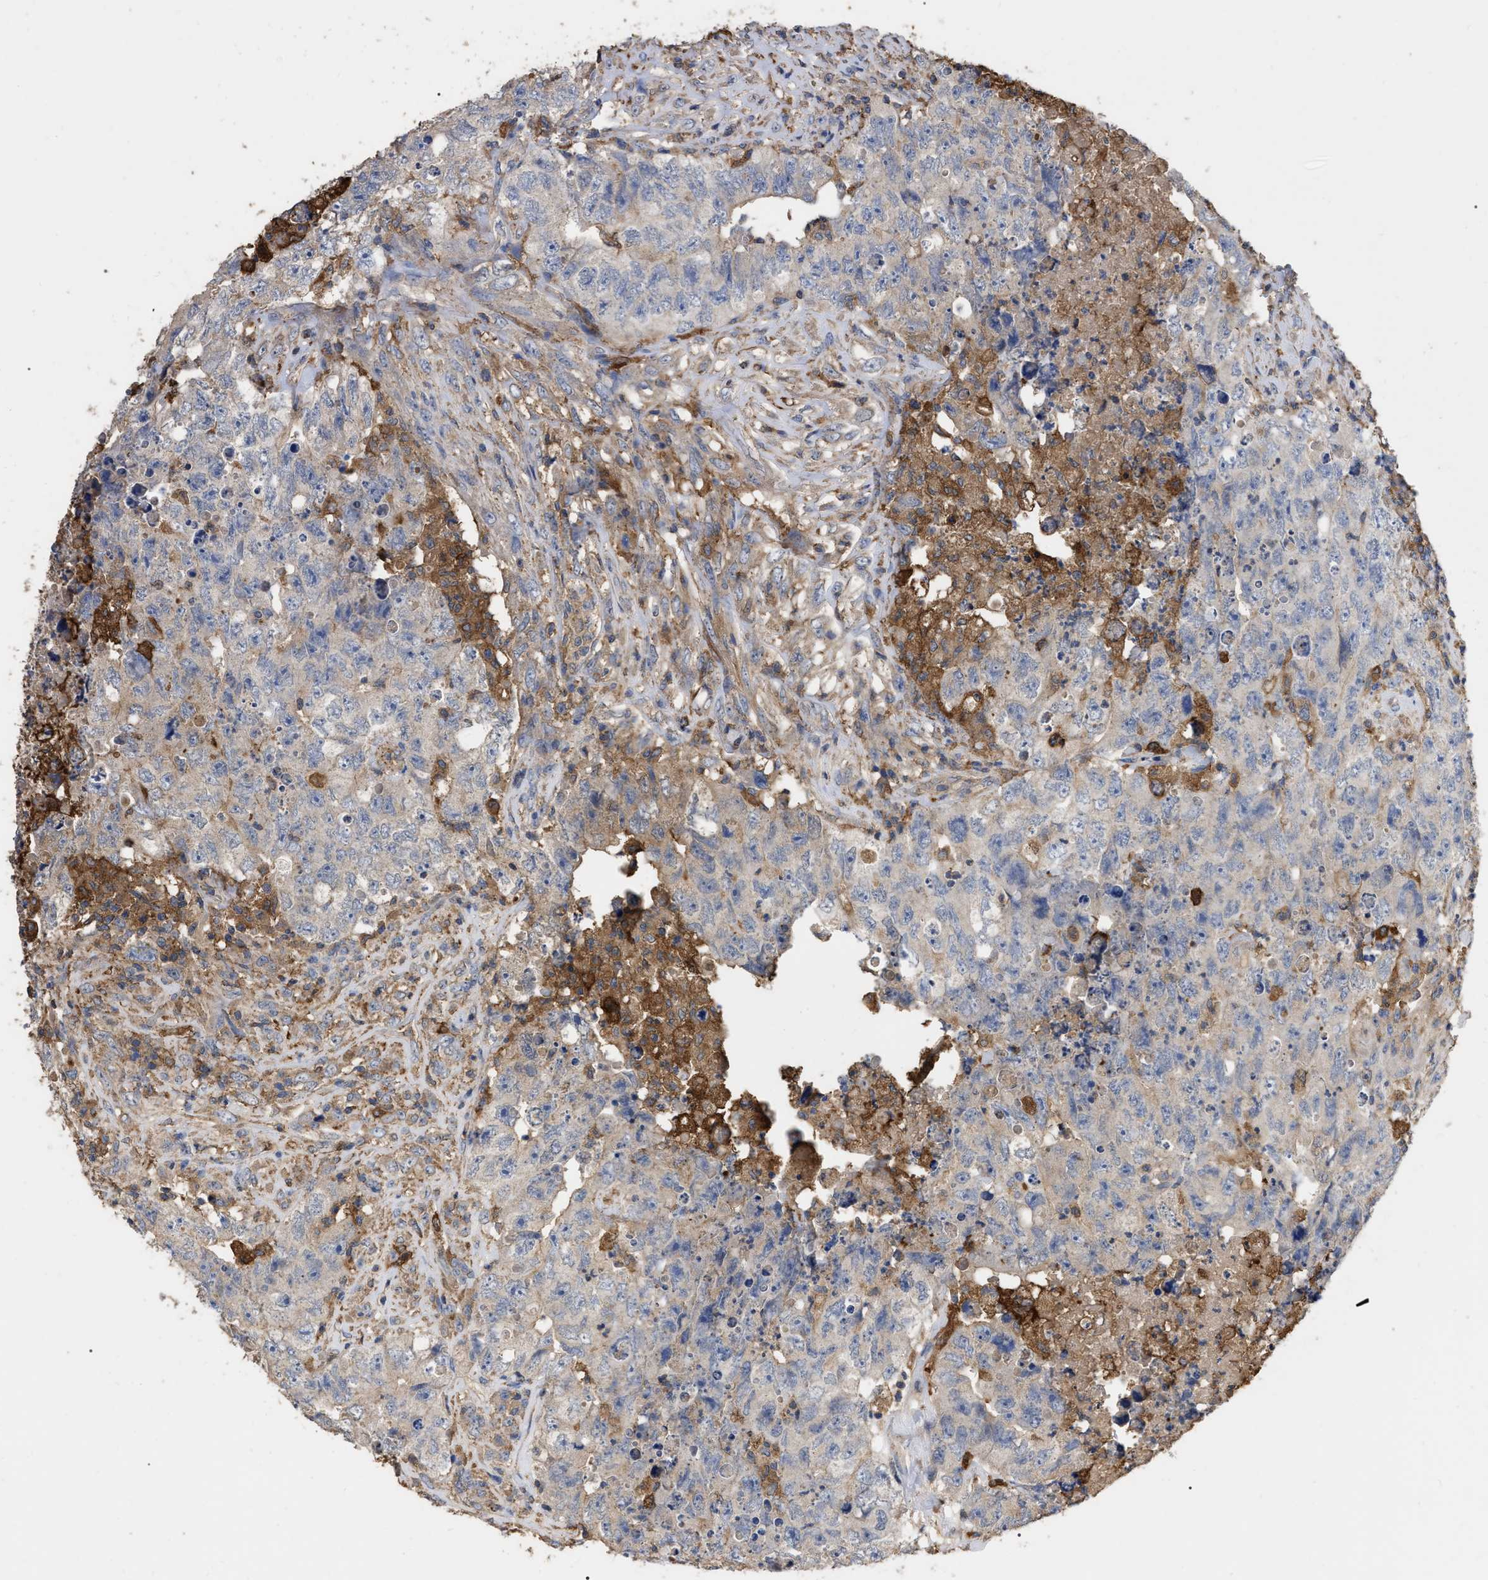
{"staining": {"intensity": "weak", "quantity": "25%-75%", "location": "cytoplasmic/membranous"}, "tissue": "testis cancer", "cell_type": "Tumor cells", "image_type": "cancer", "snomed": [{"axis": "morphology", "description": "Carcinoma, Embryonal, NOS"}, {"axis": "topography", "description": "Testis"}], "caption": "Brown immunohistochemical staining in testis embryonal carcinoma demonstrates weak cytoplasmic/membranous expression in approximately 25%-75% of tumor cells.", "gene": "GPR179", "patient": {"sex": "male", "age": 32}}